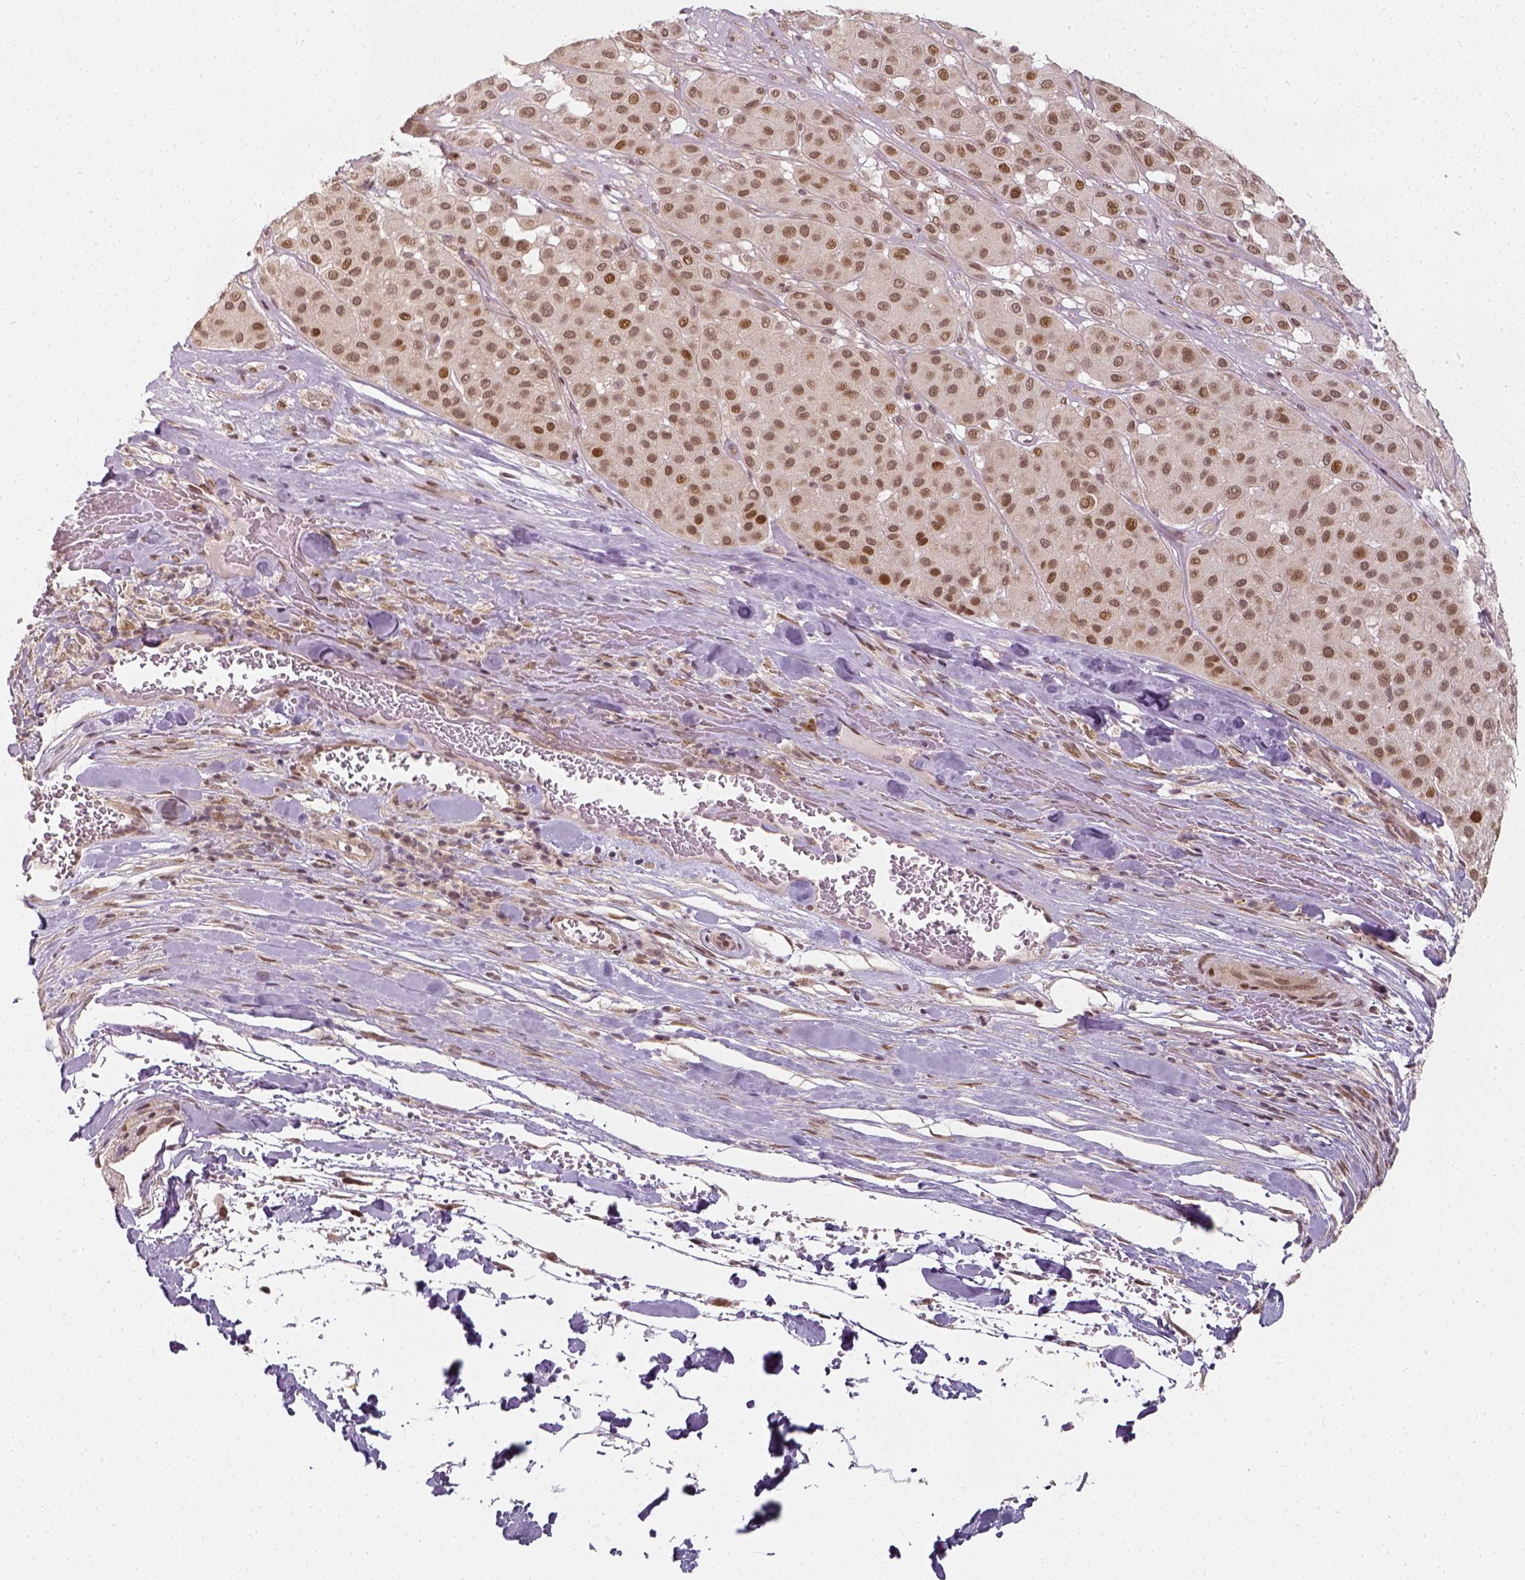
{"staining": {"intensity": "moderate", "quantity": ">75%", "location": "nuclear"}, "tissue": "melanoma", "cell_type": "Tumor cells", "image_type": "cancer", "snomed": [{"axis": "morphology", "description": "Malignant melanoma, Metastatic site"}, {"axis": "topography", "description": "Smooth muscle"}], "caption": "Immunohistochemistry image of human malignant melanoma (metastatic site) stained for a protein (brown), which reveals medium levels of moderate nuclear staining in approximately >75% of tumor cells.", "gene": "ZMAT3", "patient": {"sex": "male", "age": 41}}